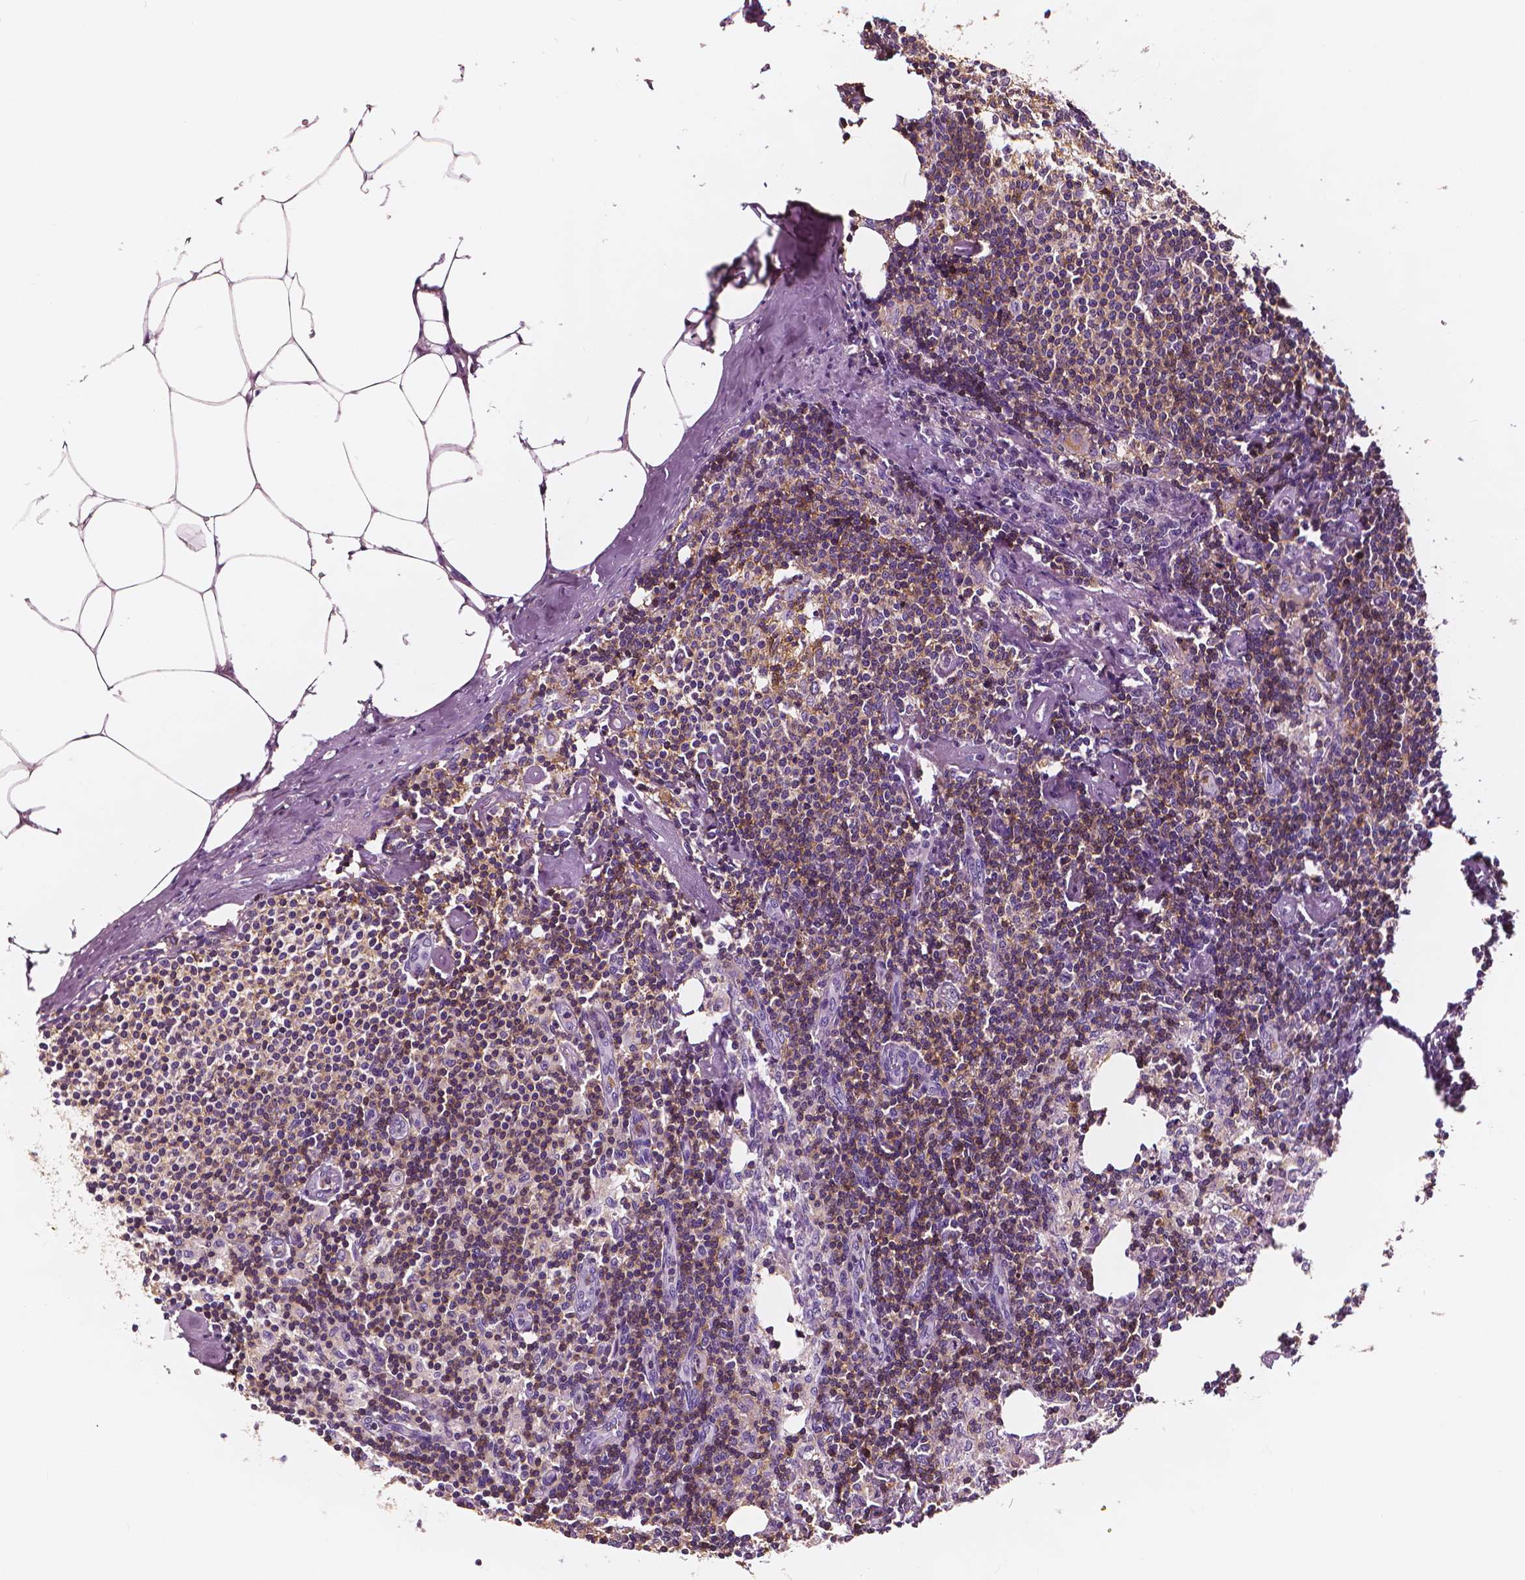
{"staining": {"intensity": "strong", "quantity": "<25%", "location": "cytoplasmic/membranous"}, "tissue": "lymph node", "cell_type": "Germinal center cells", "image_type": "normal", "snomed": [{"axis": "morphology", "description": "Normal tissue, NOS"}, {"axis": "topography", "description": "Lymph node"}], "caption": "A histopathology image of human lymph node stained for a protein demonstrates strong cytoplasmic/membranous brown staining in germinal center cells. (DAB = brown stain, brightfield microscopy at high magnification).", "gene": "PTPRC", "patient": {"sex": "female", "age": 69}}